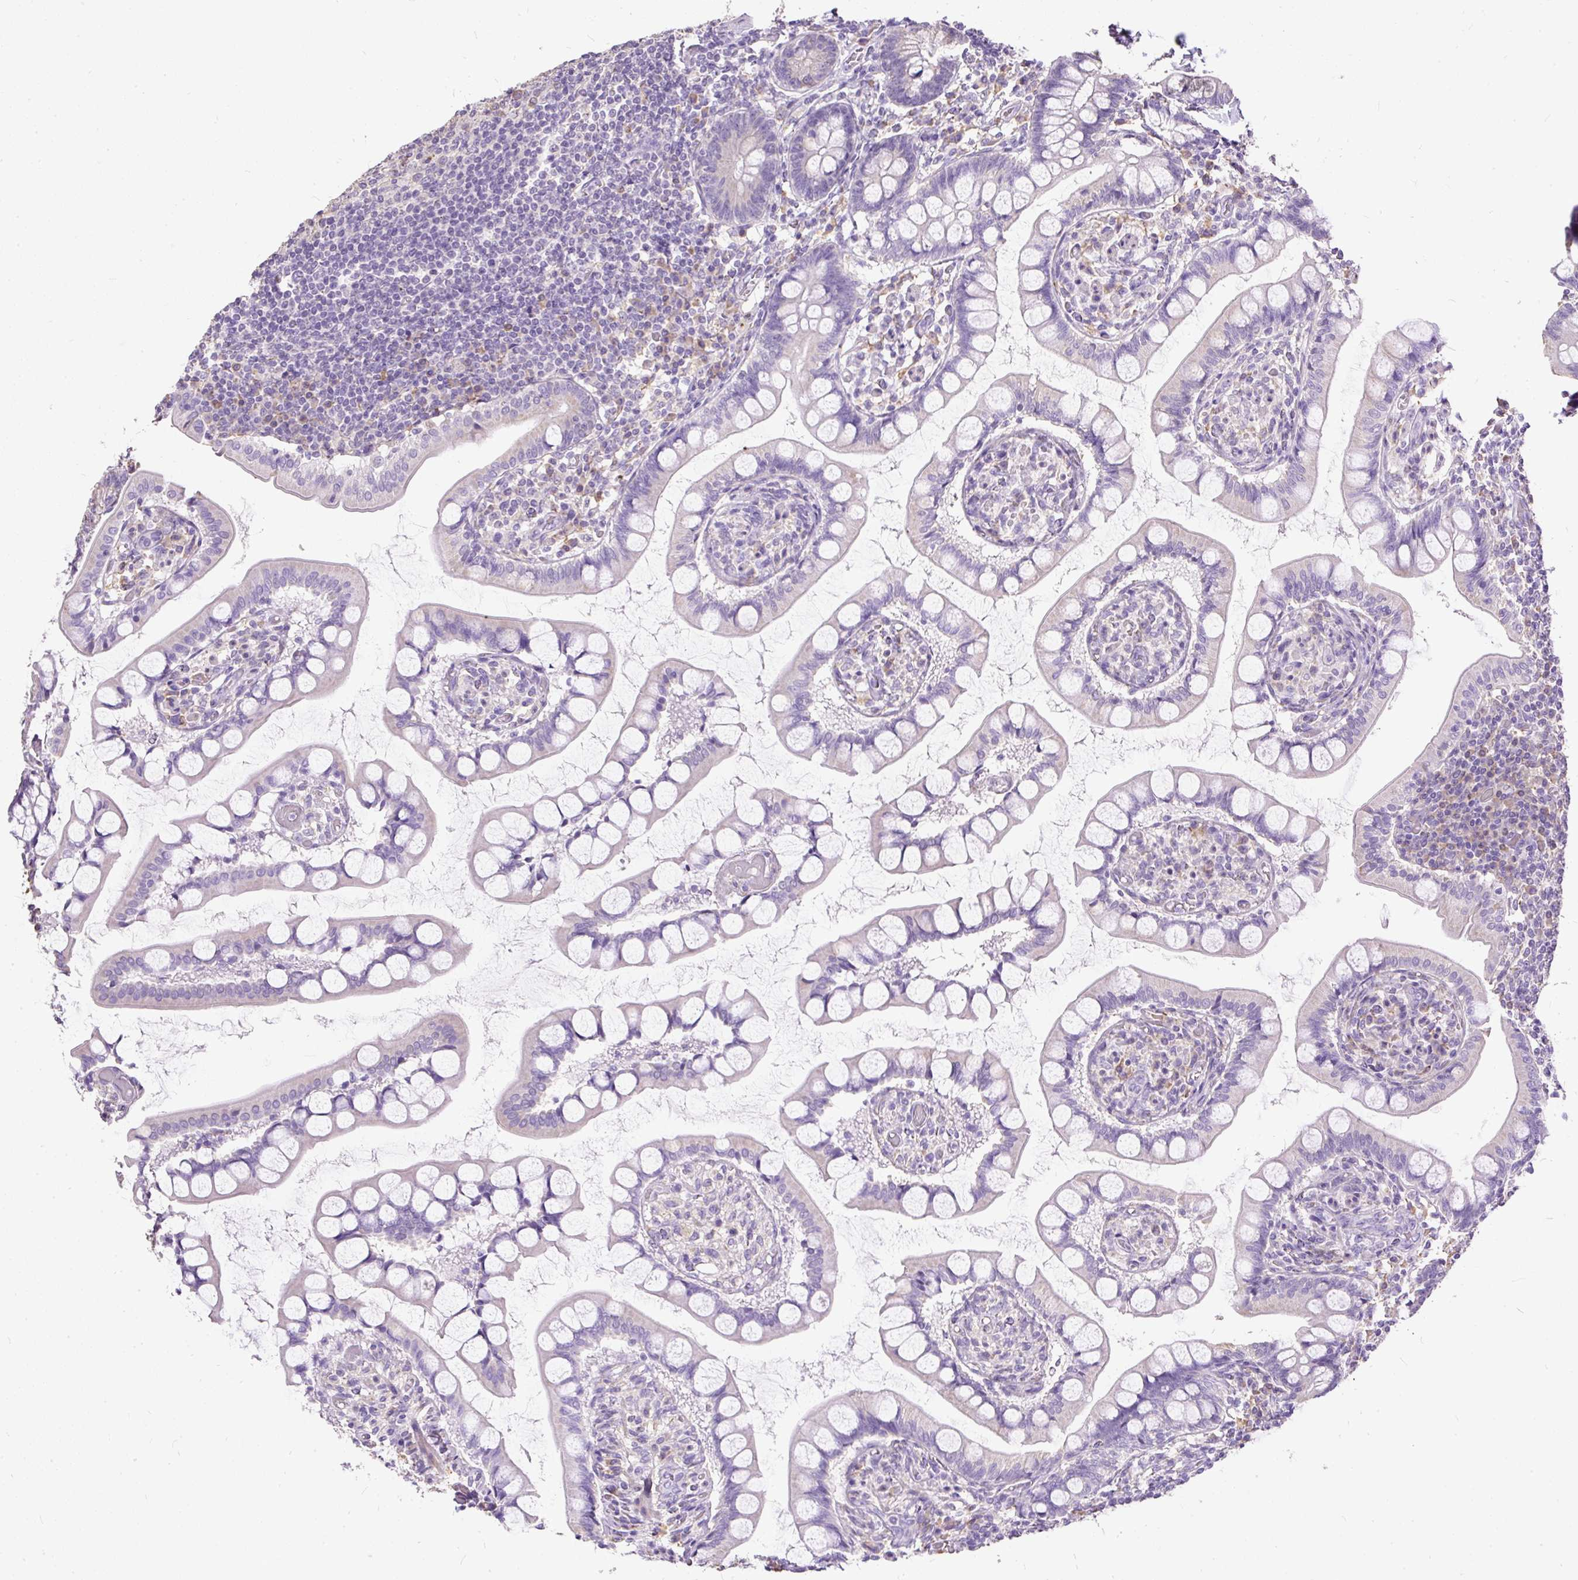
{"staining": {"intensity": "negative", "quantity": "none", "location": "none"}, "tissue": "small intestine", "cell_type": "Glandular cells", "image_type": "normal", "snomed": [{"axis": "morphology", "description": "Normal tissue, NOS"}, {"axis": "topography", "description": "Small intestine"}], "caption": "IHC of normal human small intestine displays no expression in glandular cells.", "gene": "GBX1", "patient": {"sex": "male", "age": 52}}